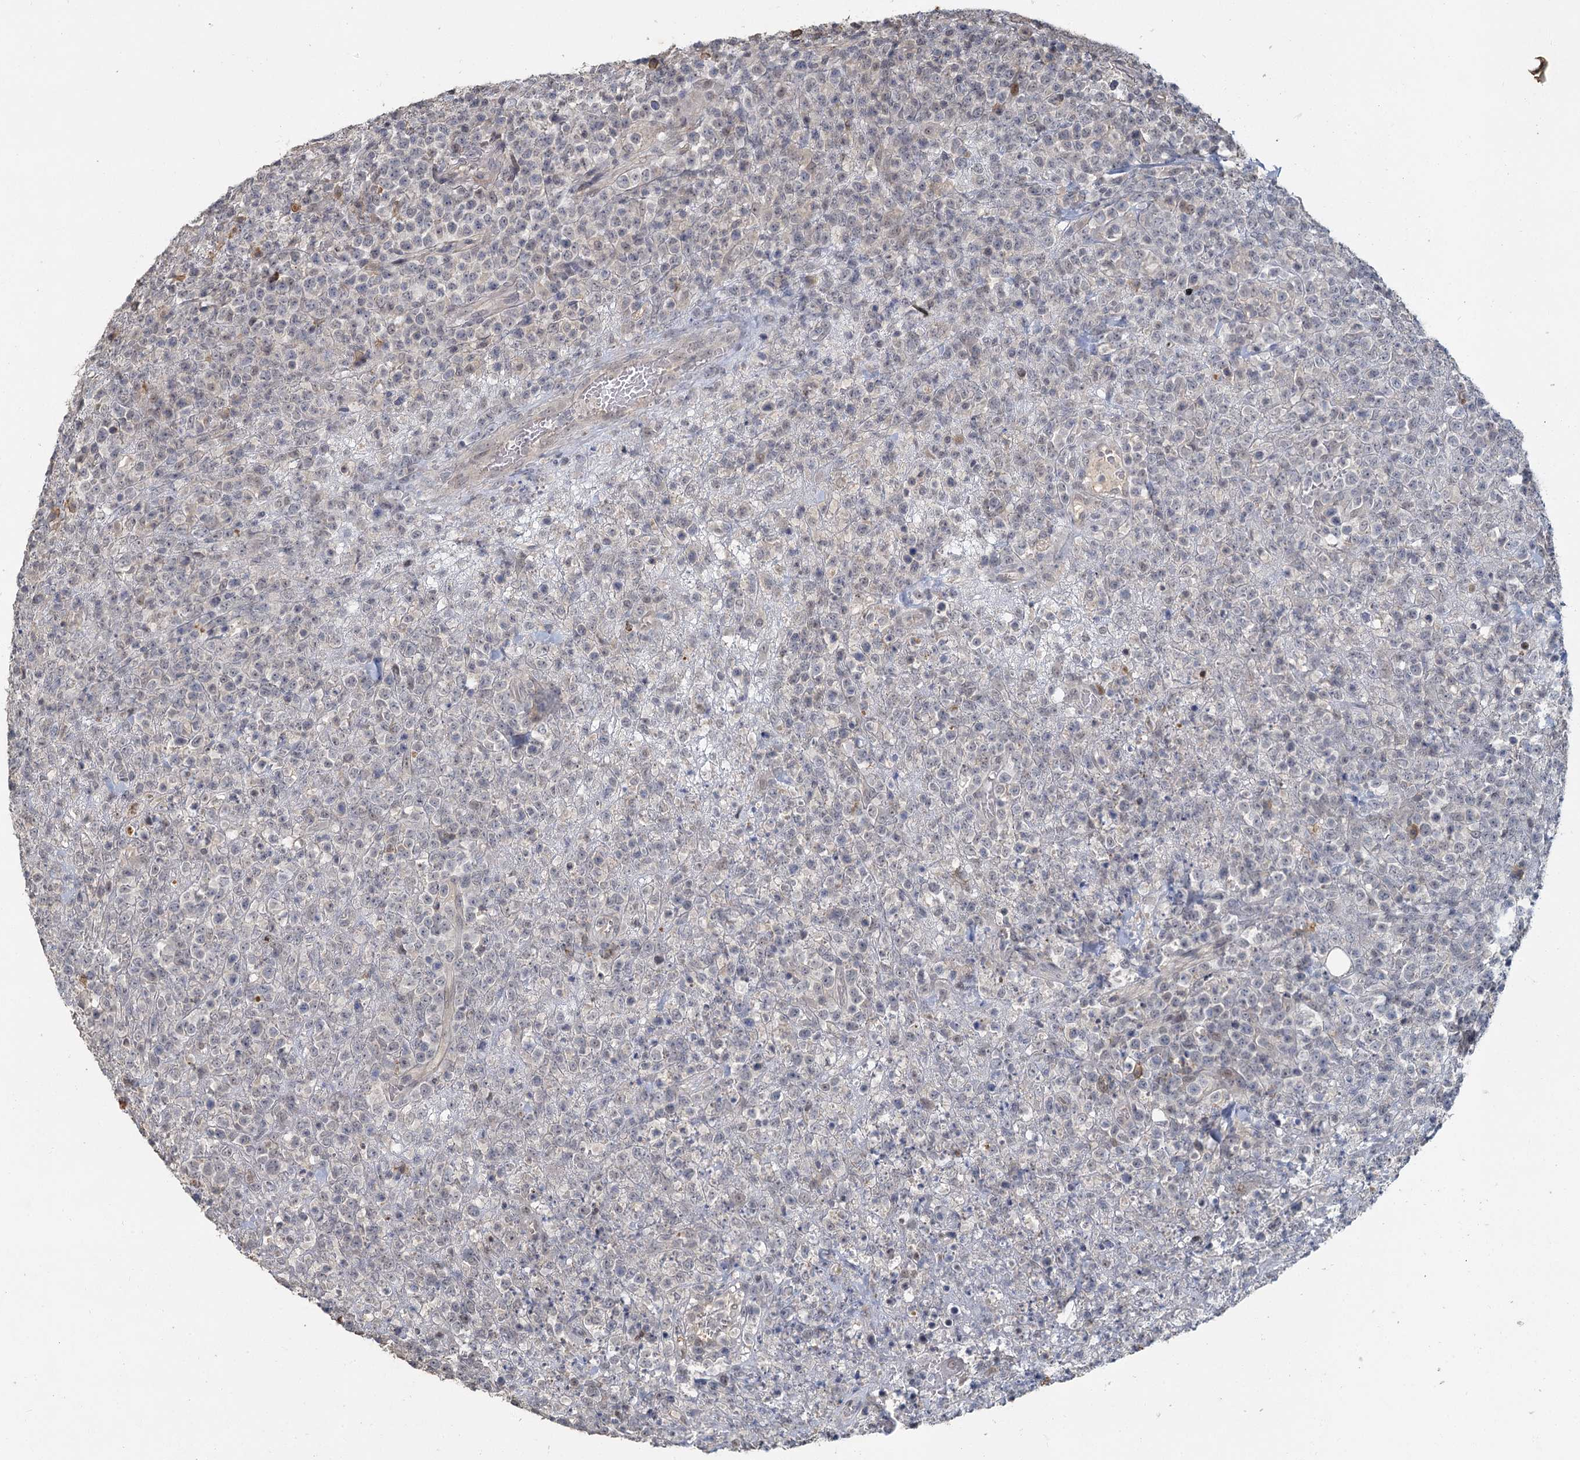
{"staining": {"intensity": "negative", "quantity": "none", "location": "none"}, "tissue": "lymphoma", "cell_type": "Tumor cells", "image_type": "cancer", "snomed": [{"axis": "morphology", "description": "Malignant lymphoma, non-Hodgkin's type, High grade"}, {"axis": "topography", "description": "Colon"}], "caption": "Tumor cells show no significant positivity in lymphoma. The staining was performed using DAB (3,3'-diaminobenzidine) to visualize the protein expression in brown, while the nuclei were stained in blue with hematoxylin (Magnification: 20x).", "gene": "MUCL1", "patient": {"sex": "female", "age": 53}}